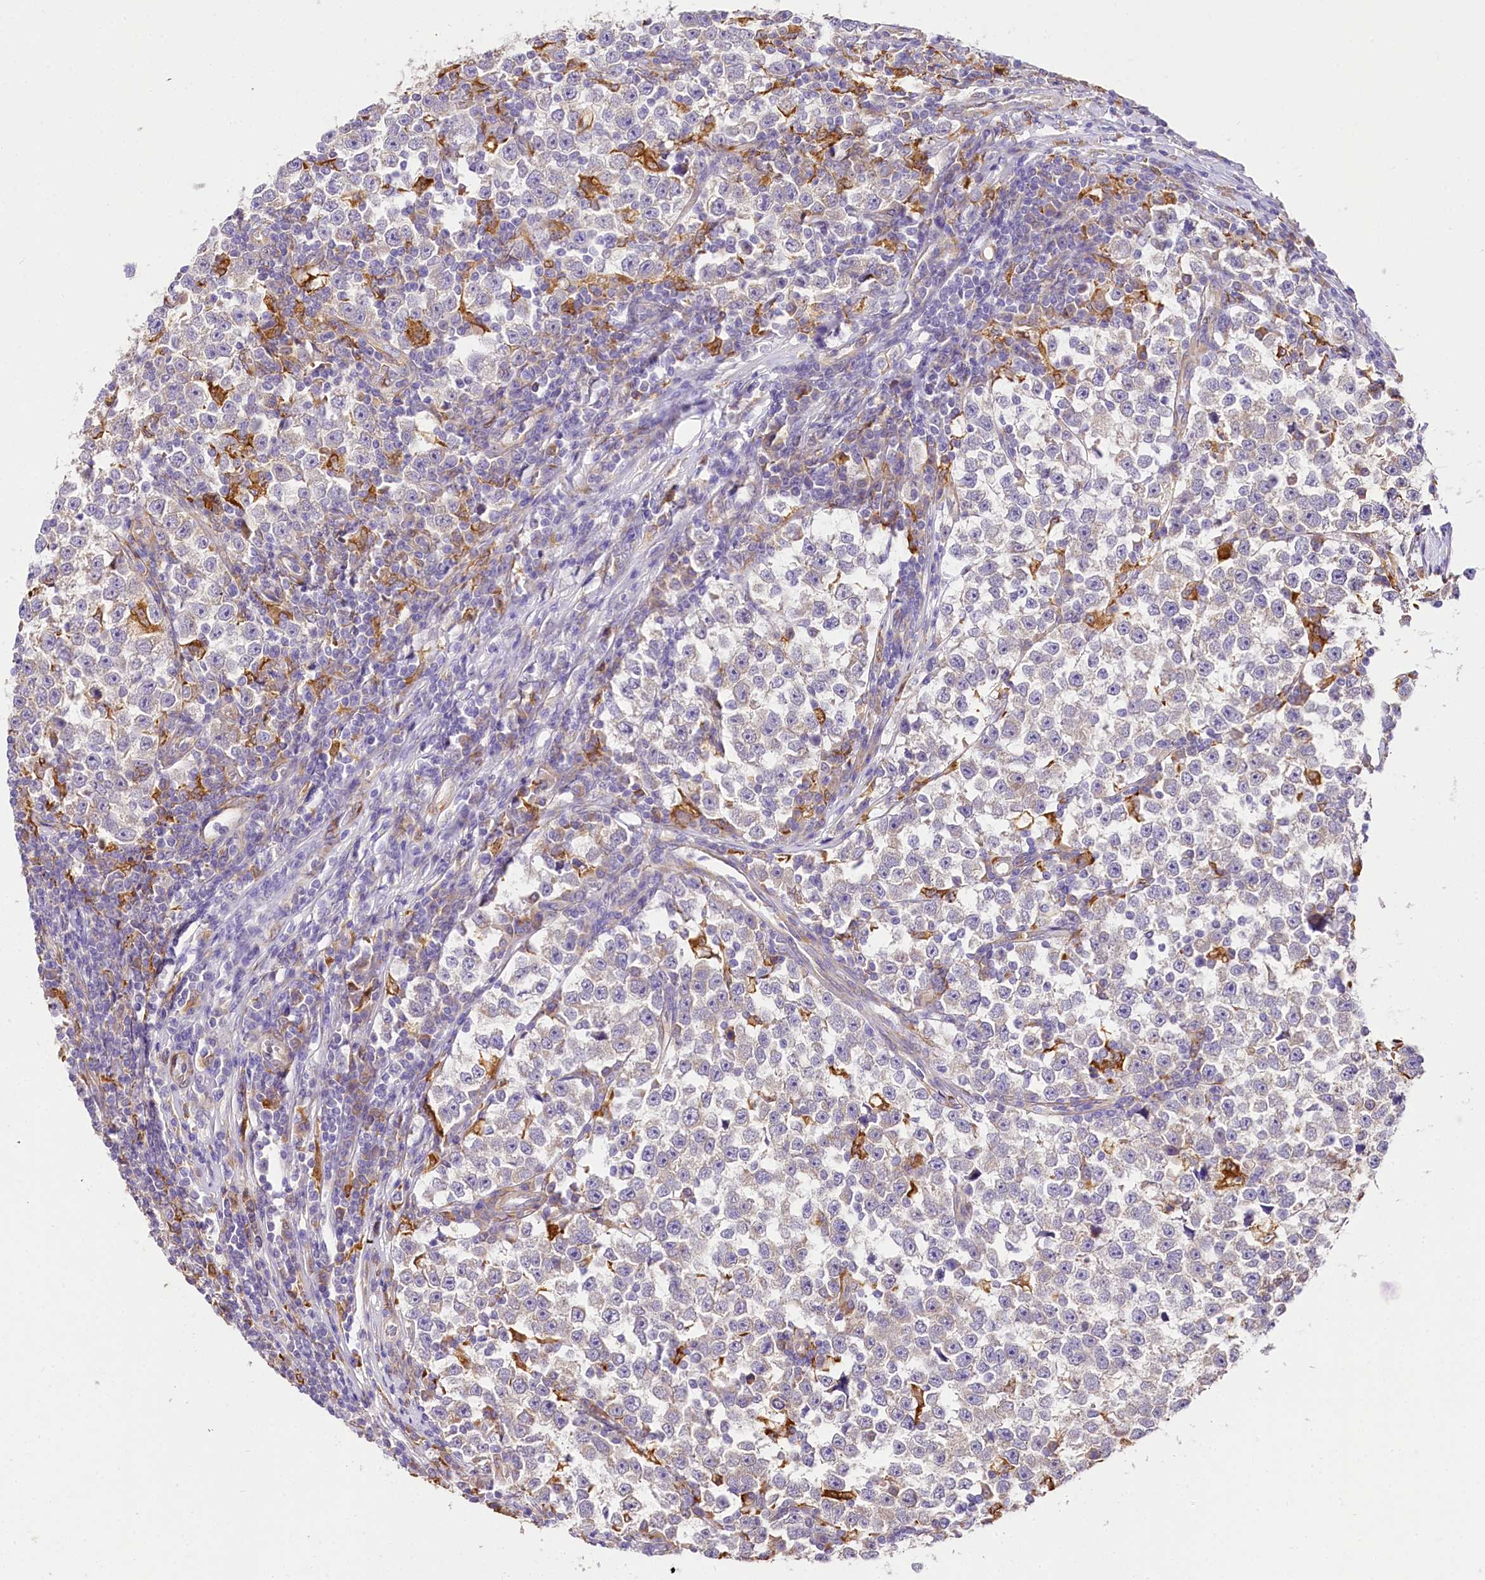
{"staining": {"intensity": "weak", "quantity": "<25%", "location": "cytoplasmic/membranous"}, "tissue": "testis cancer", "cell_type": "Tumor cells", "image_type": "cancer", "snomed": [{"axis": "morphology", "description": "Normal tissue, NOS"}, {"axis": "morphology", "description": "Seminoma, NOS"}, {"axis": "topography", "description": "Testis"}], "caption": "Photomicrograph shows no protein positivity in tumor cells of testis cancer (seminoma) tissue.", "gene": "PPIP5K2", "patient": {"sex": "male", "age": 43}}